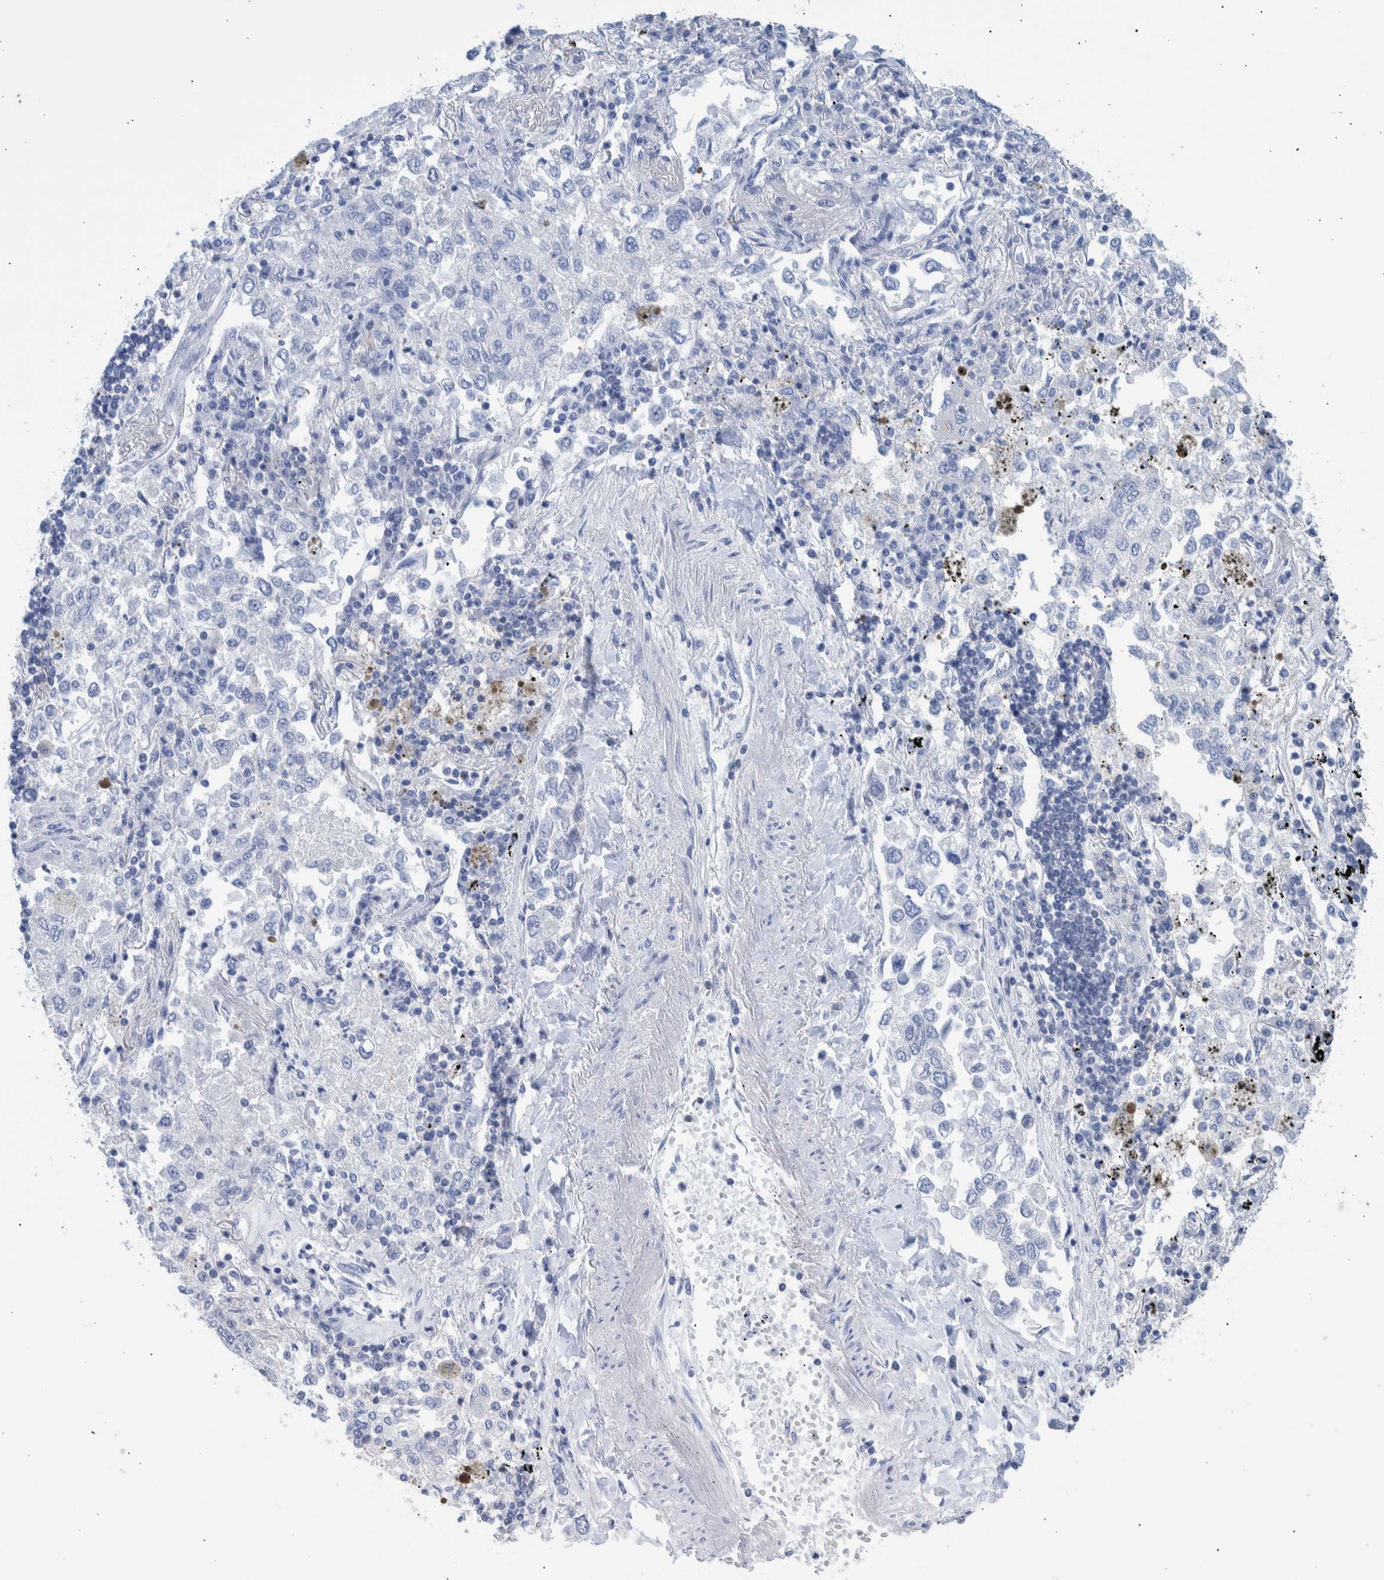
{"staining": {"intensity": "negative", "quantity": "none", "location": "none"}, "tissue": "lung cancer", "cell_type": "Tumor cells", "image_type": "cancer", "snomed": [{"axis": "morphology", "description": "Inflammation, NOS"}, {"axis": "morphology", "description": "Adenocarcinoma, NOS"}, {"axis": "topography", "description": "Lung"}], "caption": "High magnification brightfield microscopy of lung adenocarcinoma stained with DAB (brown) and counterstained with hematoxylin (blue): tumor cells show no significant expression.", "gene": "PPP3CC", "patient": {"sex": "male", "age": 63}}